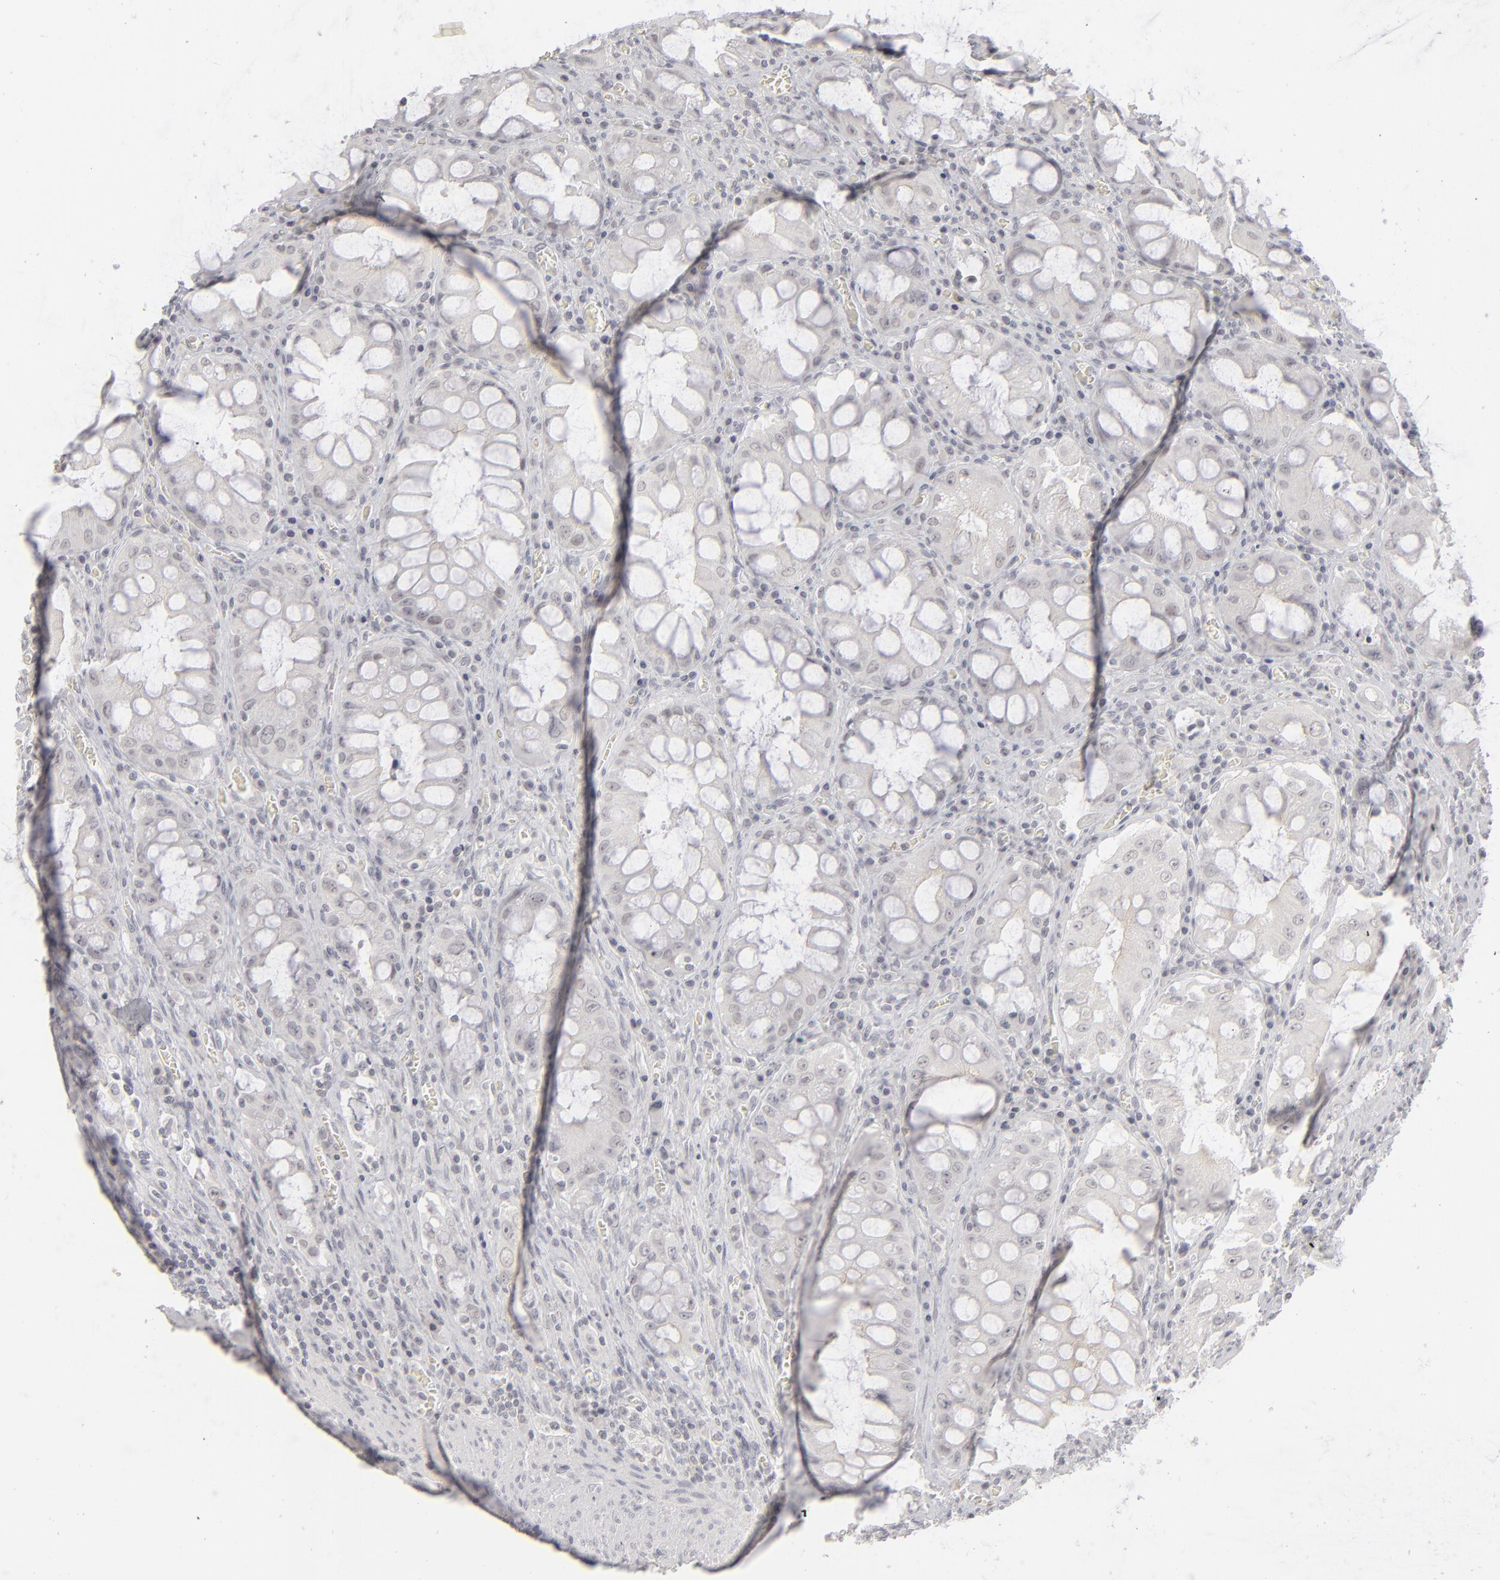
{"staining": {"intensity": "negative", "quantity": "none", "location": "none"}, "tissue": "colorectal cancer", "cell_type": "Tumor cells", "image_type": "cancer", "snomed": [{"axis": "morphology", "description": "Adenocarcinoma, NOS"}, {"axis": "topography", "description": "Rectum"}], "caption": "There is no significant expression in tumor cells of adenocarcinoma (colorectal).", "gene": "KIAA1210", "patient": {"sex": "male", "age": 70}}